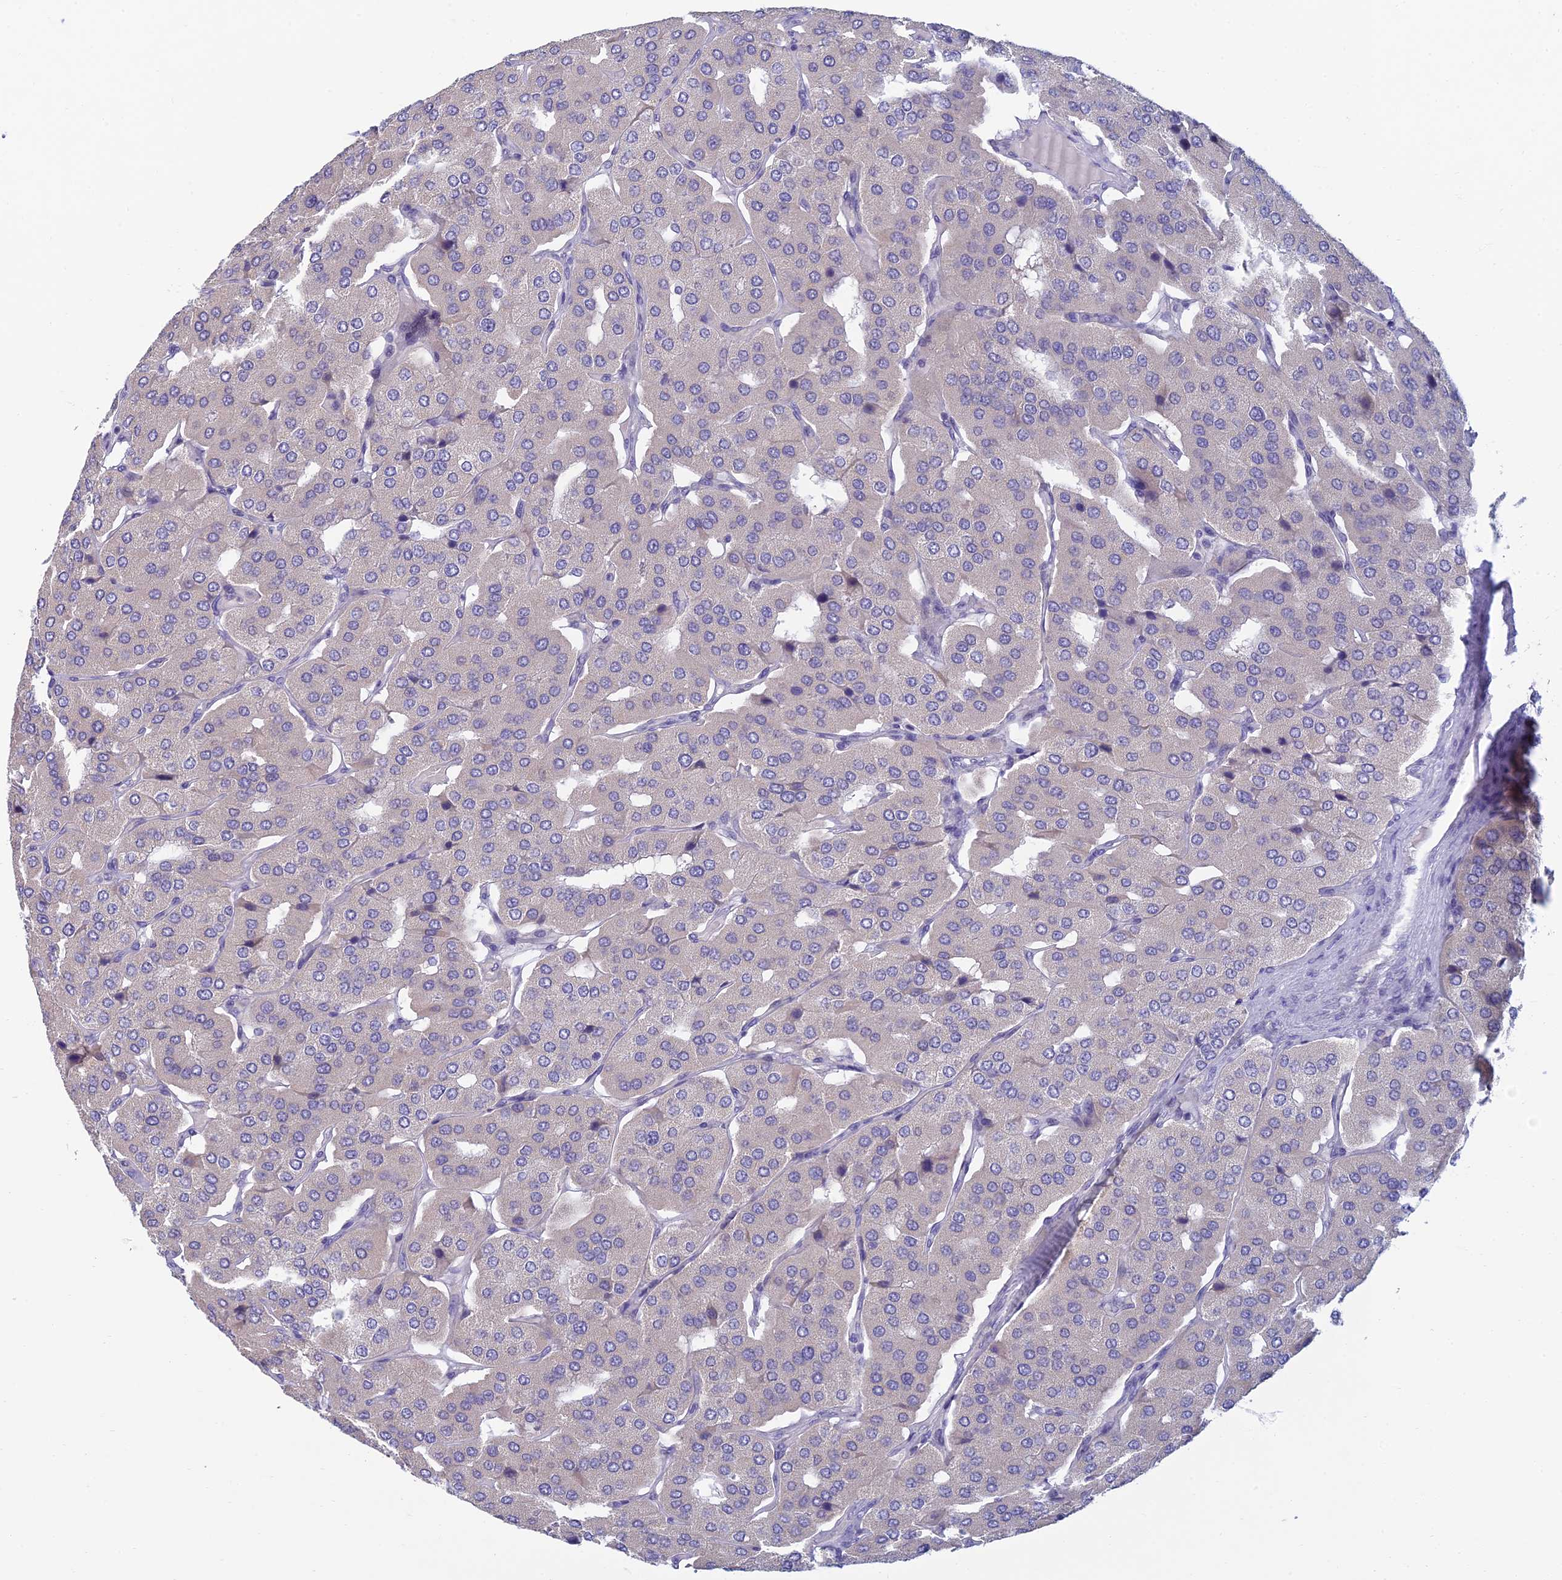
{"staining": {"intensity": "negative", "quantity": "none", "location": "none"}, "tissue": "parathyroid gland", "cell_type": "Glandular cells", "image_type": "normal", "snomed": [{"axis": "morphology", "description": "Normal tissue, NOS"}, {"axis": "morphology", "description": "Adenoma, NOS"}, {"axis": "topography", "description": "Parathyroid gland"}], "caption": "This is an immunohistochemistry image of normal human parathyroid gland. There is no staining in glandular cells.", "gene": "SLC25A41", "patient": {"sex": "female", "age": 86}}